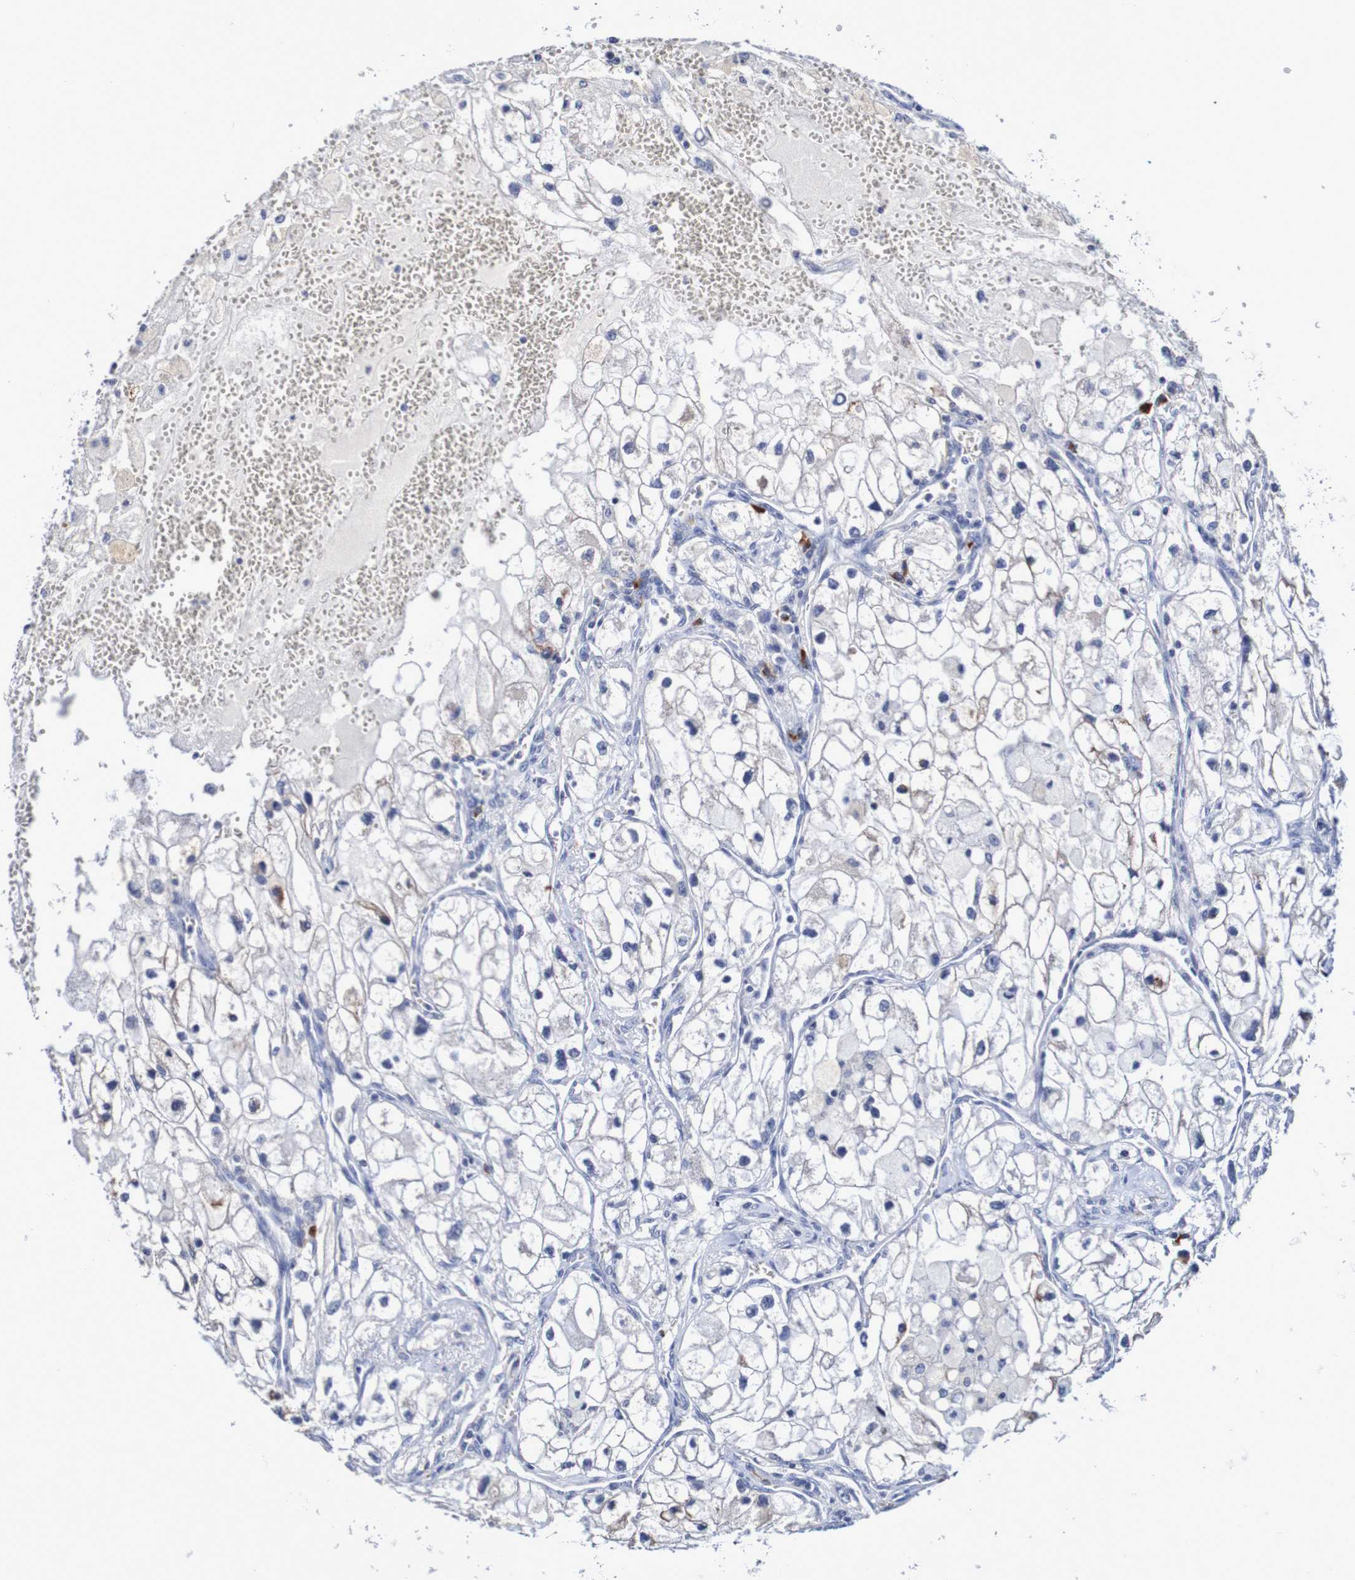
{"staining": {"intensity": "negative", "quantity": "none", "location": "none"}, "tissue": "renal cancer", "cell_type": "Tumor cells", "image_type": "cancer", "snomed": [{"axis": "morphology", "description": "Adenocarcinoma, NOS"}, {"axis": "topography", "description": "Kidney"}], "caption": "Adenocarcinoma (renal) was stained to show a protein in brown. There is no significant positivity in tumor cells.", "gene": "ACVR1C", "patient": {"sex": "female", "age": 70}}